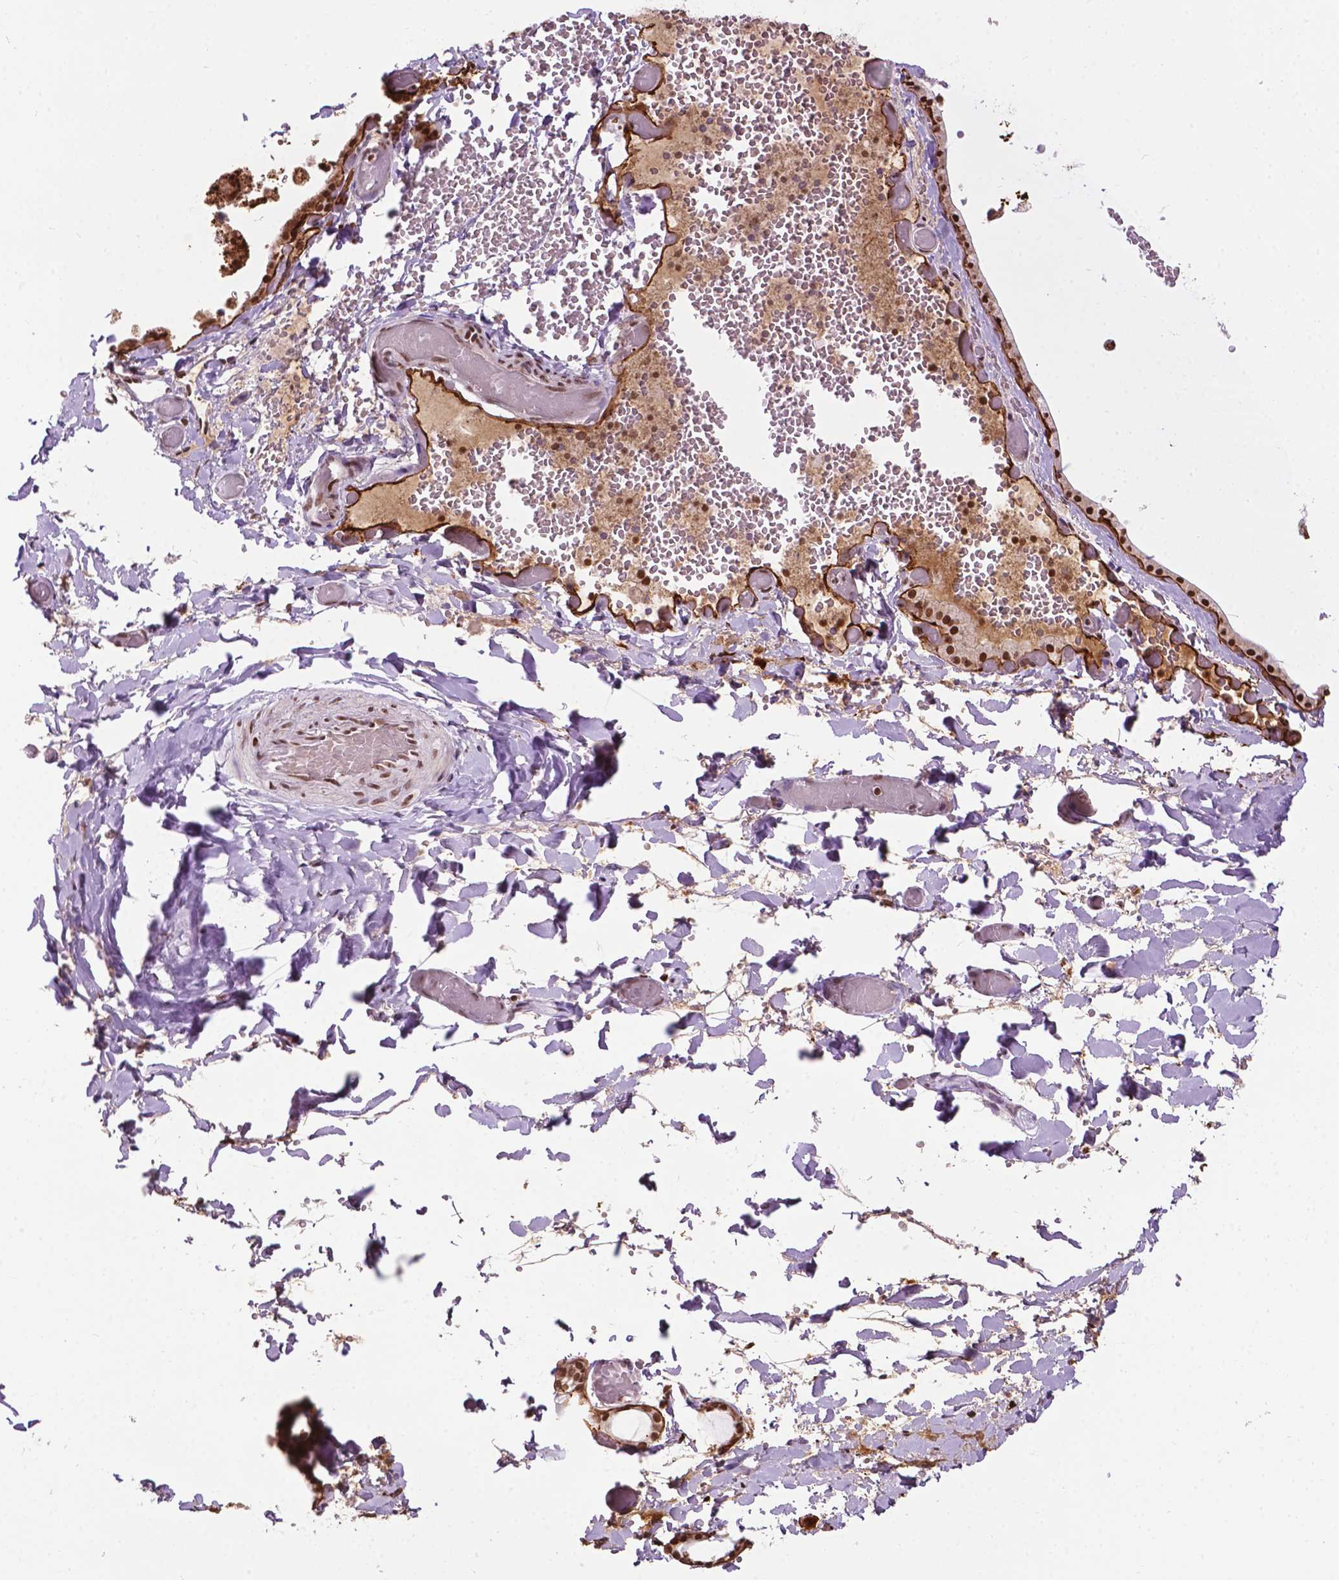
{"staining": {"intensity": "moderate", "quantity": ">75%", "location": "cytoplasmic/membranous,nuclear"}, "tissue": "thyroid gland", "cell_type": "Glandular cells", "image_type": "normal", "snomed": [{"axis": "morphology", "description": "Normal tissue, NOS"}, {"axis": "topography", "description": "Thyroid gland"}], "caption": "A high-resolution histopathology image shows immunohistochemistry staining of benign thyroid gland, which exhibits moderate cytoplasmic/membranous,nuclear positivity in approximately >75% of glandular cells.", "gene": "COL23A1", "patient": {"sex": "female", "age": 56}}